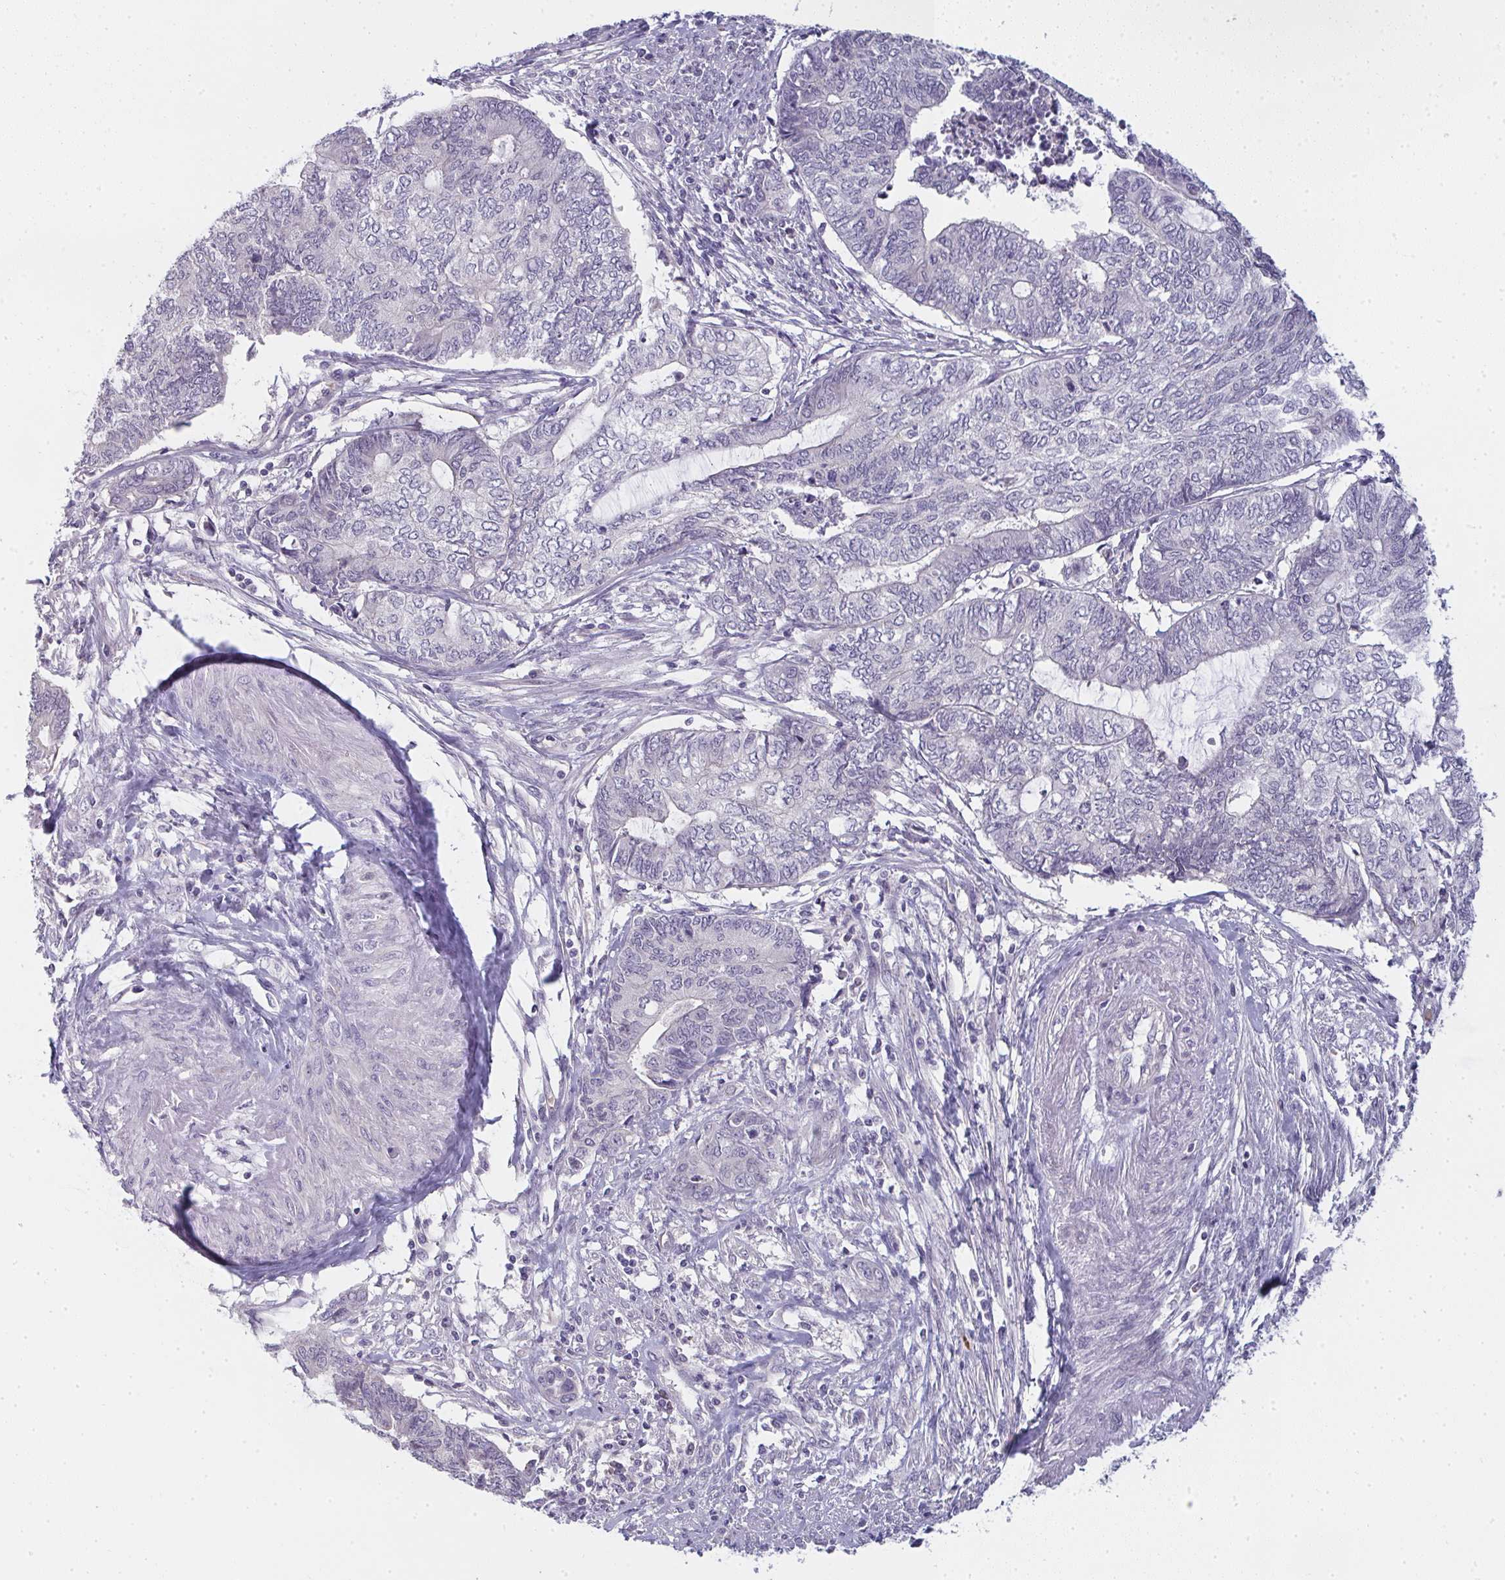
{"staining": {"intensity": "negative", "quantity": "none", "location": "none"}, "tissue": "endometrial cancer", "cell_type": "Tumor cells", "image_type": "cancer", "snomed": [{"axis": "morphology", "description": "Adenocarcinoma, NOS"}, {"axis": "topography", "description": "Uterus"}, {"axis": "topography", "description": "Endometrium"}], "caption": "Tumor cells are negative for protein expression in human endometrial cancer (adenocarcinoma).", "gene": "SHB", "patient": {"sex": "female", "age": 70}}